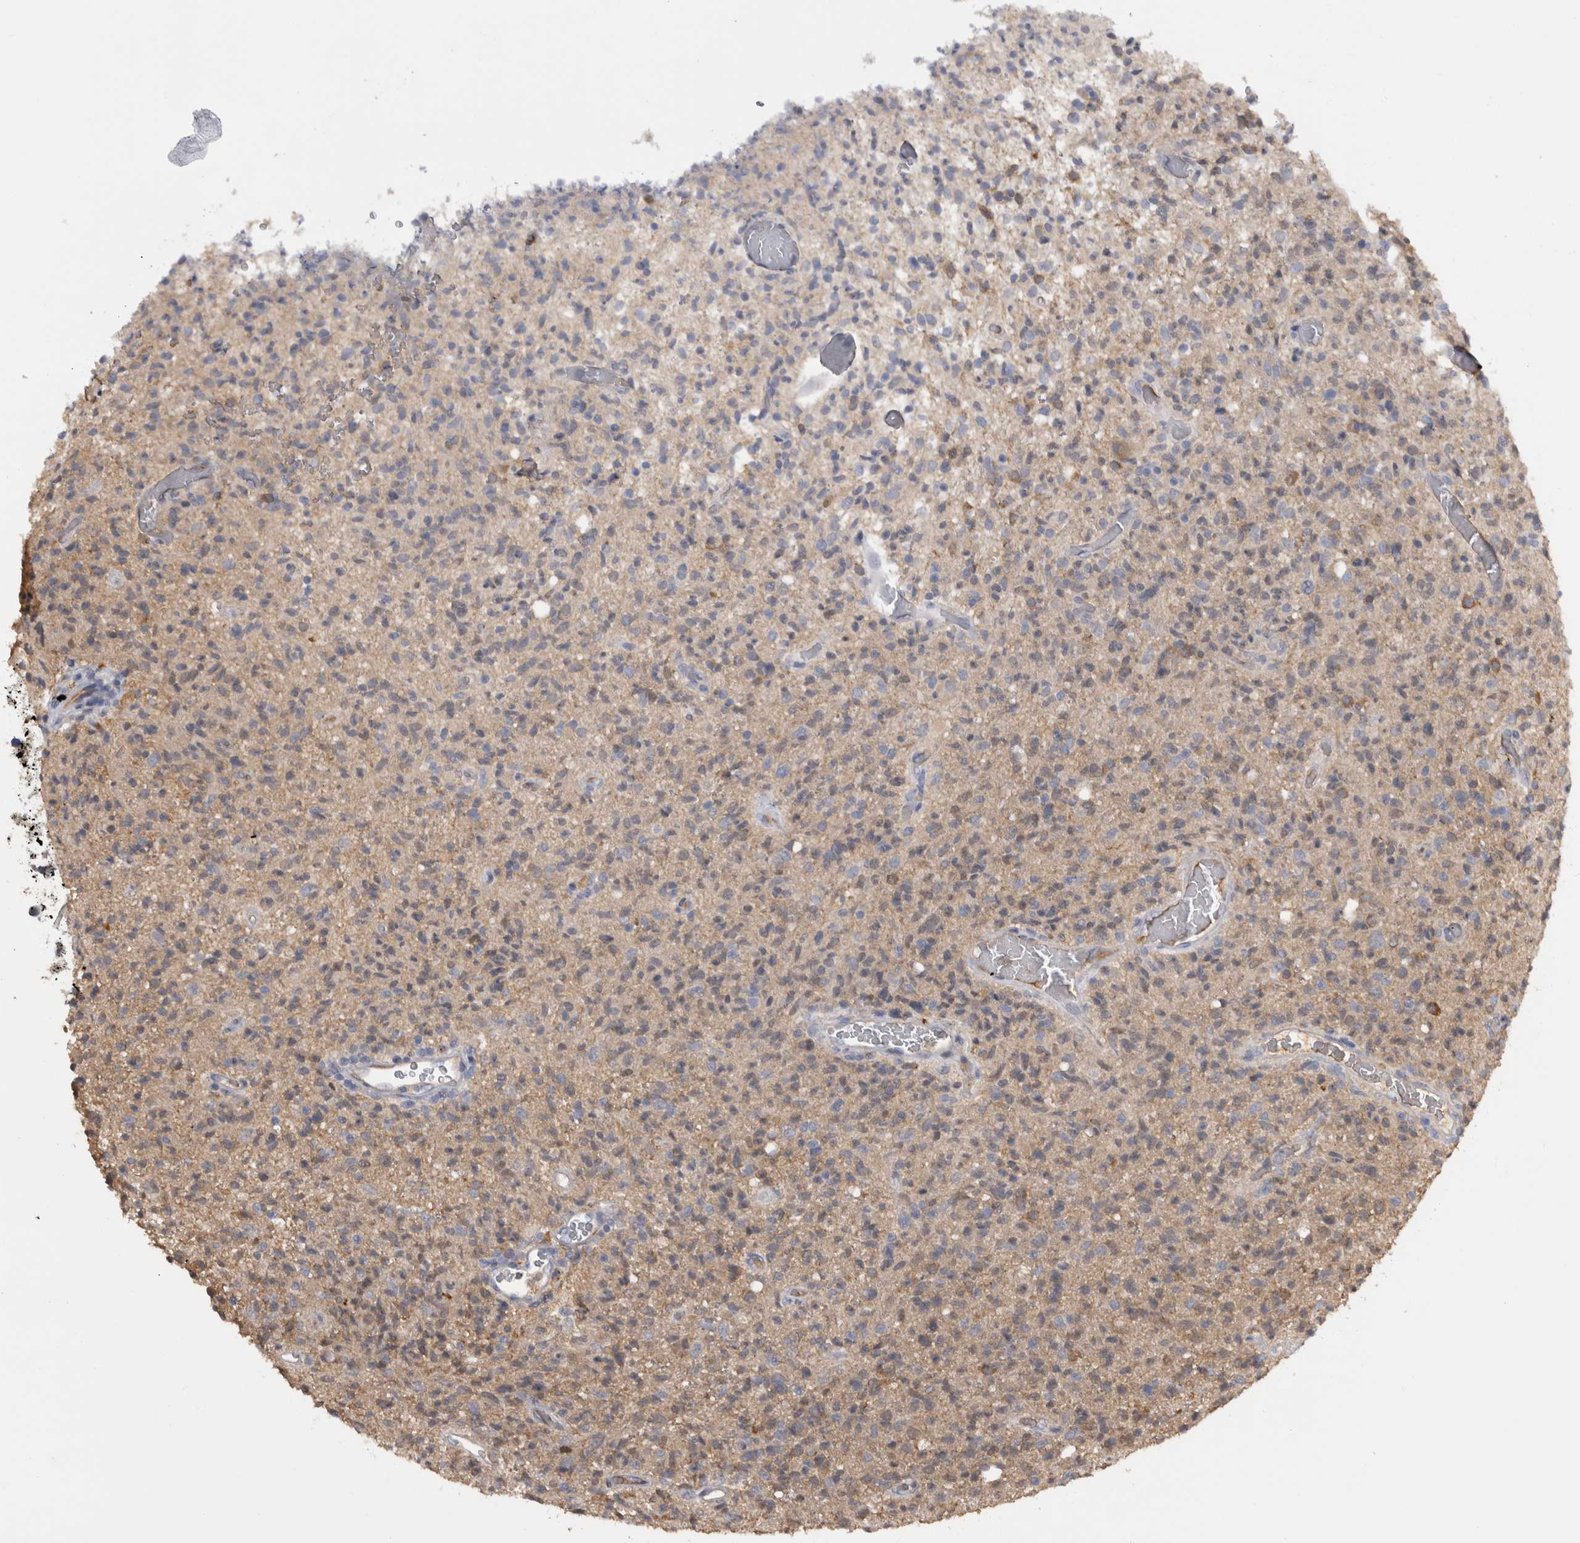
{"staining": {"intensity": "weak", "quantity": "25%-75%", "location": "cytoplasmic/membranous"}, "tissue": "glioma", "cell_type": "Tumor cells", "image_type": "cancer", "snomed": [{"axis": "morphology", "description": "Glioma, malignant, High grade"}, {"axis": "topography", "description": "Brain"}], "caption": "Protein staining of glioma tissue exhibits weak cytoplasmic/membranous expression in about 25%-75% of tumor cells.", "gene": "TMED7", "patient": {"sex": "female", "age": 57}}